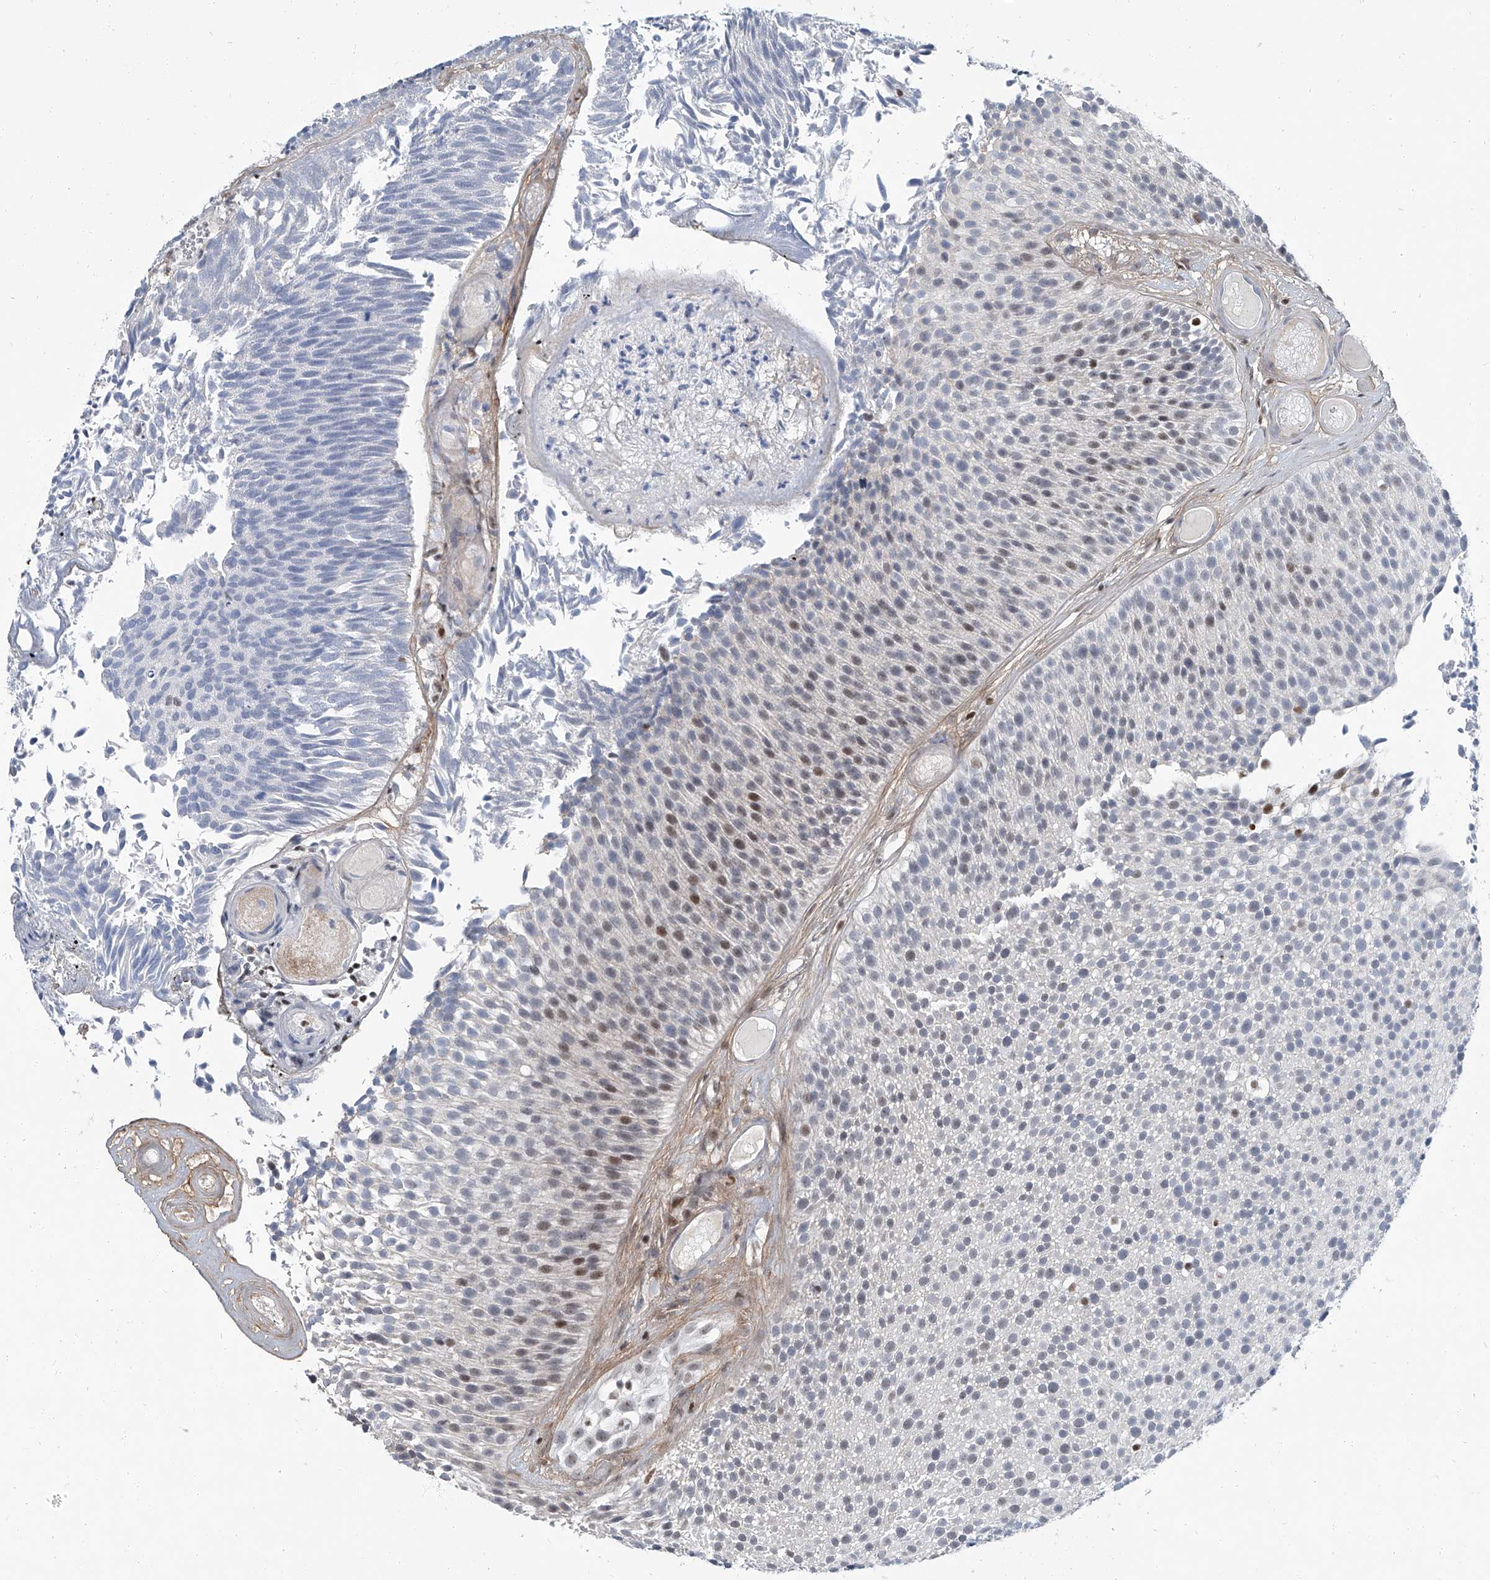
{"staining": {"intensity": "negative", "quantity": "none", "location": "none"}, "tissue": "urothelial cancer", "cell_type": "Tumor cells", "image_type": "cancer", "snomed": [{"axis": "morphology", "description": "Urothelial carcinoma, Low grade"}, {"axis": "topography", "description": "Urinary bladder"}], "caption": "The histopathology image reveals no staining of tumor cells in urothelial carcinoma (low-grade).", "gene": "HOXA3", "patient": {"sex": "male", "age": 86}}